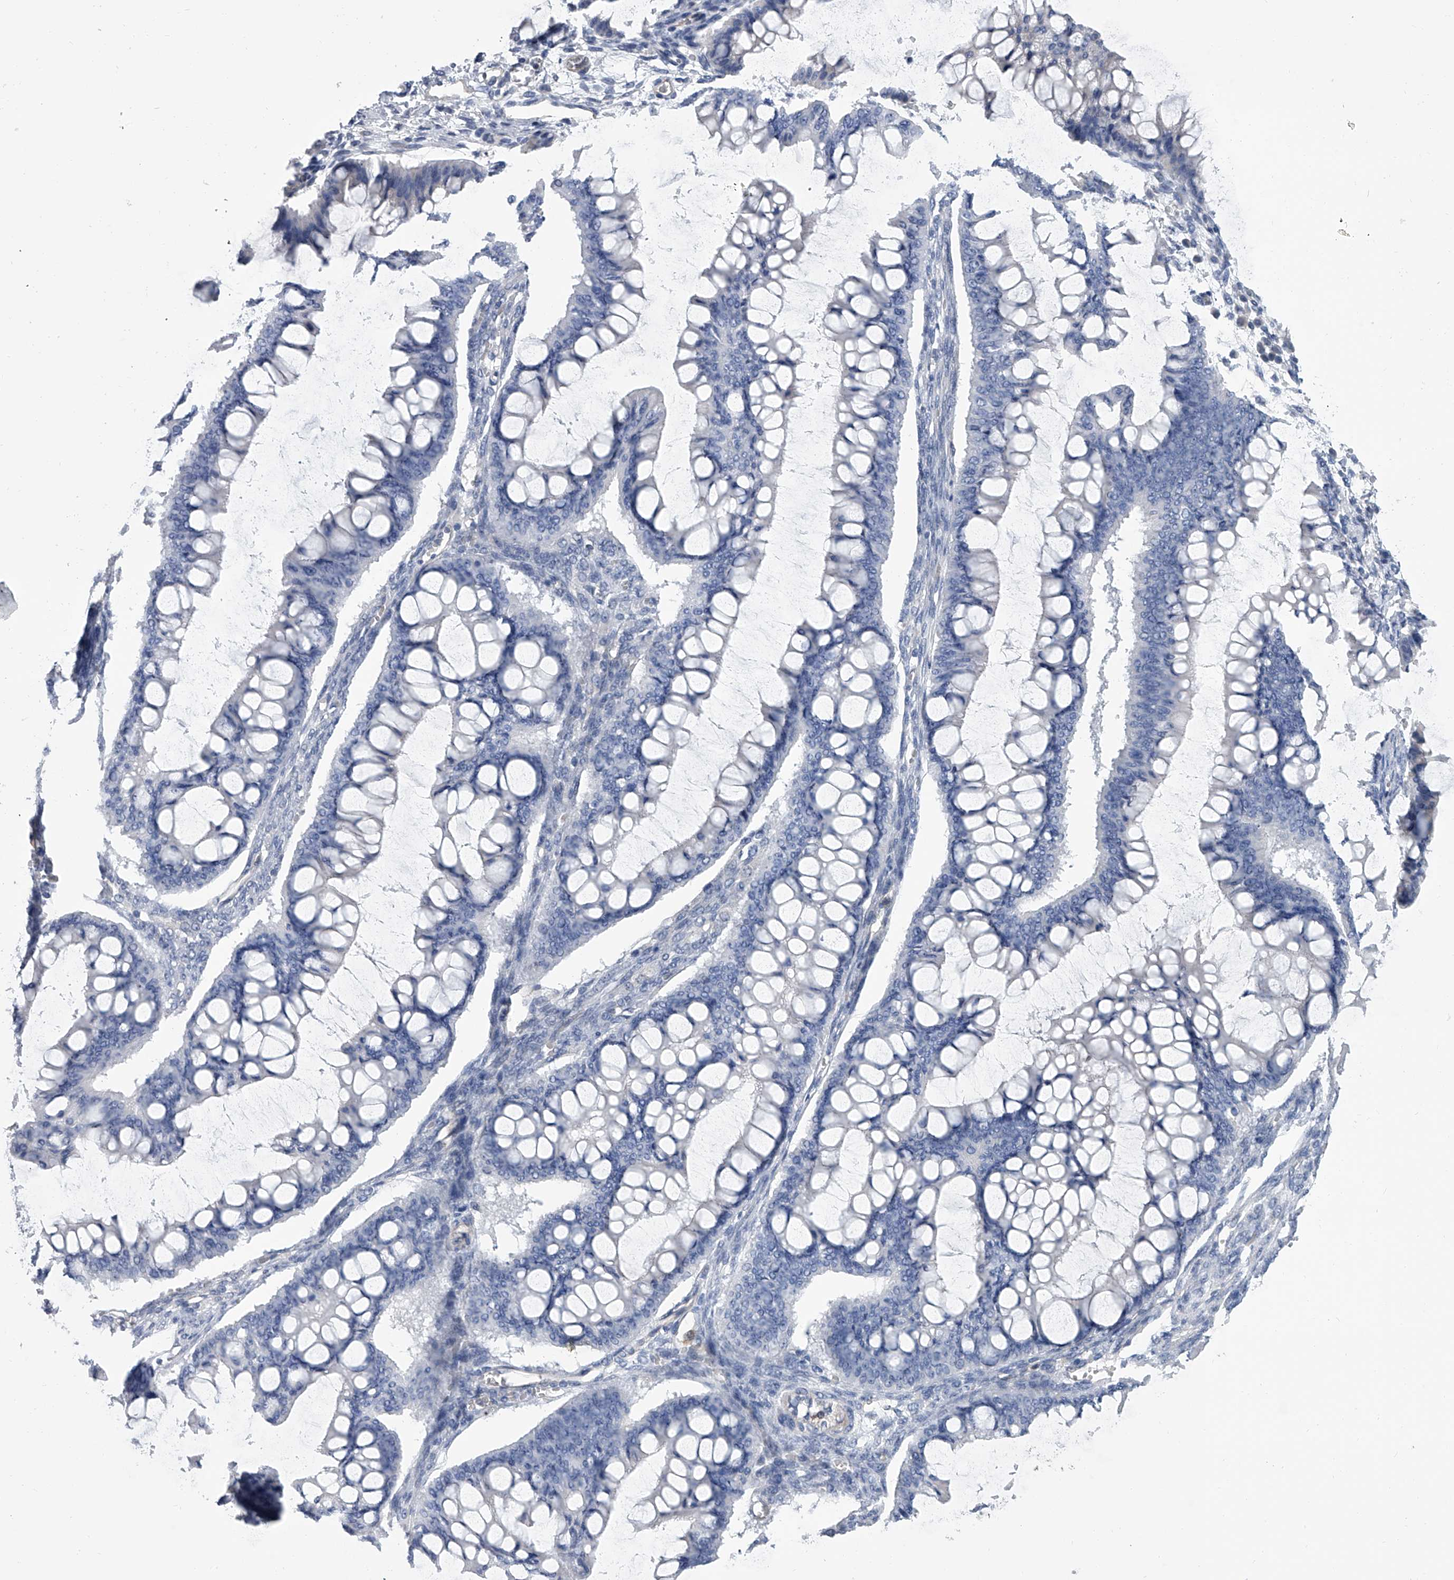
{"staining": {"intensity": "negative", "quantity": "none", "location": "none"}, "tissue": "ovarian cancer", "cell_type": "Tumor cells", "image_type": "cancer", "snomed": [{"axis": "morphology", "description": "Cystadenocarcinoma, mucinous, NOS"}, {"axis": "topography", "description": "Ovary"}], "caption": "The IHC micrograph has no significant staining in tumor cells of ovarian mucinous cystadenocarcinoma tissue.", "gene": "SERPINB9", "patient": {"sex": "female", "age": 73}}